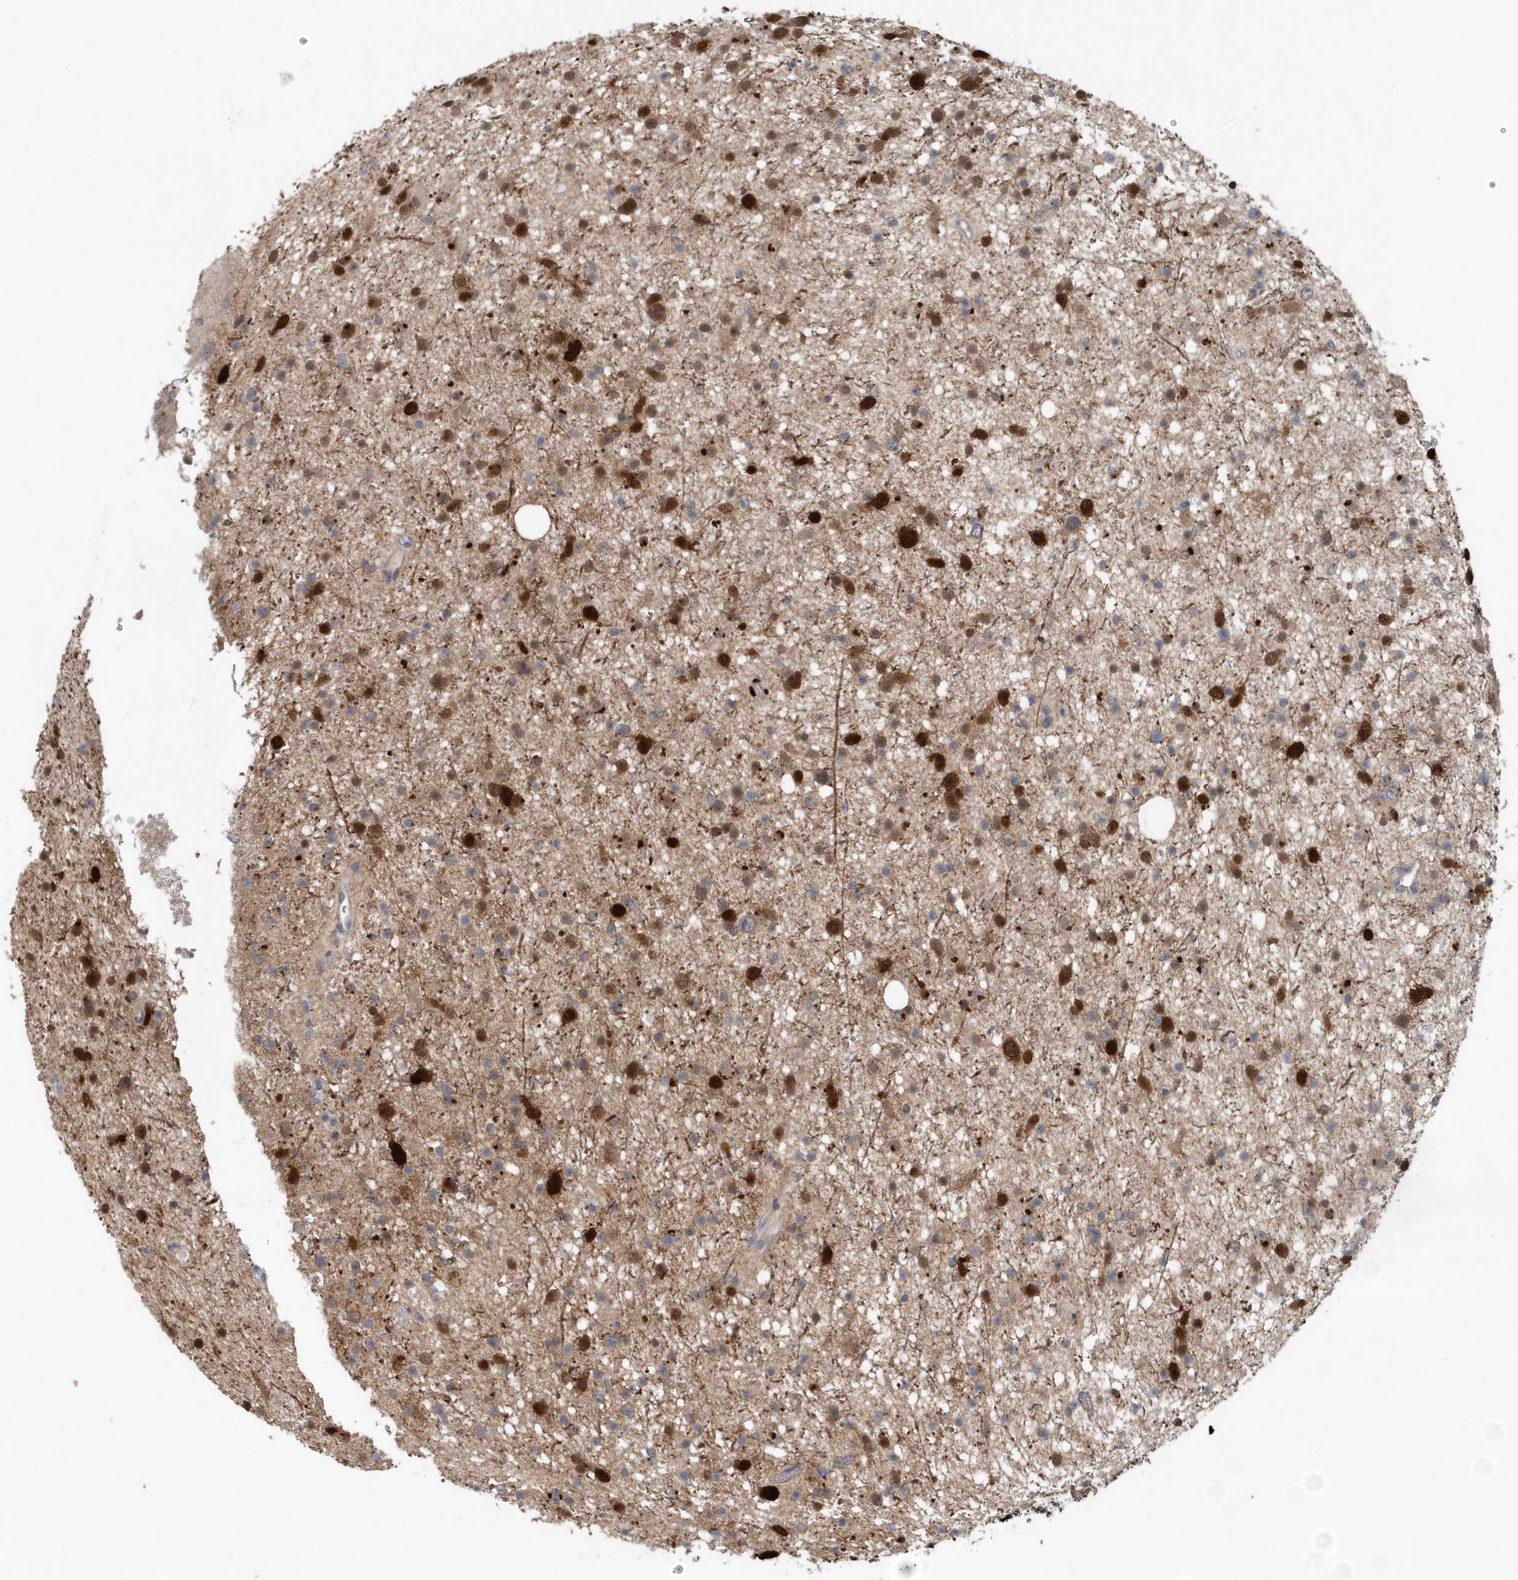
{"staining": {"intensity": "weak", "quantity": "<25%", "location": "cytoplasmic/membranous"}, "tissue": "glioma", "cell_type": "Tumor cells", "image_type": "cancer", "snomed": [{"axis": "morphology", "description": "Glioma, malignant, Low grade"}, {"axis": "topography", "description": "Cerebral cortex"}], "caption": "DAB immunohistochemical staining of low-grade glioma (malignant) exhibits no significant positivity in tumor cells.", "gene": "PFN2", "patient": {"sex": "female", "age": 39}}